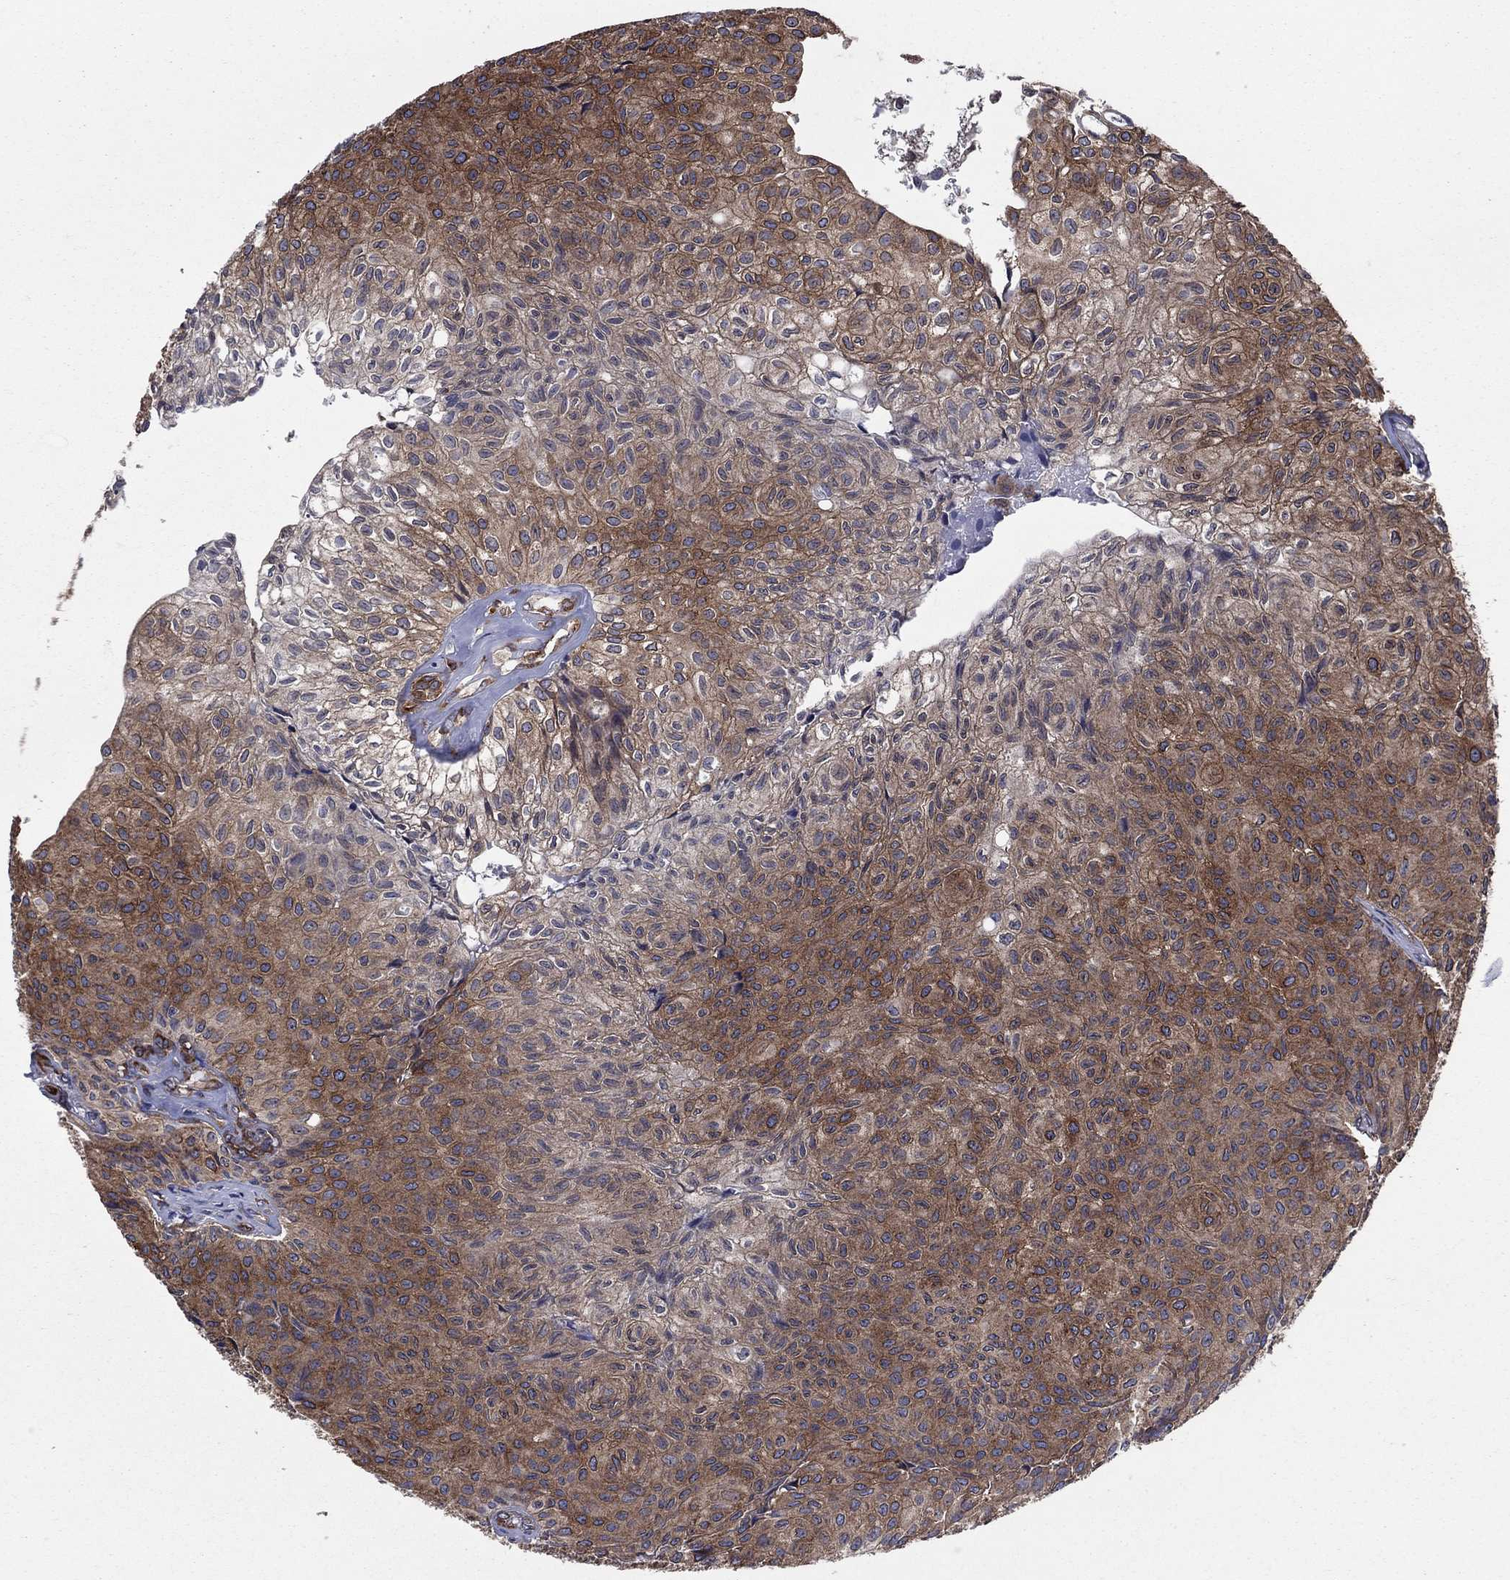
{"staining": {"intensity": "moderate", "quantity": ">75%", "location": "cytoplasmic/membranous"}, "tissue": "urothelial cancer", "cell_type": "Tumor cells", "image_type": "cancer", "snomed": [{"axis": "morphology", "description": "Urothelial carcinoma, Low grade"}, {"axis": "topography", "description": "Urinary bladder"}], "caption": "Protein expression analysis of urothelial cancer demonstrates moderate cytoplasmic/membranous expression in about >75% of tumor cells.", "gene": "YBX1", "patient": {"sex": "male", "age": 89}}